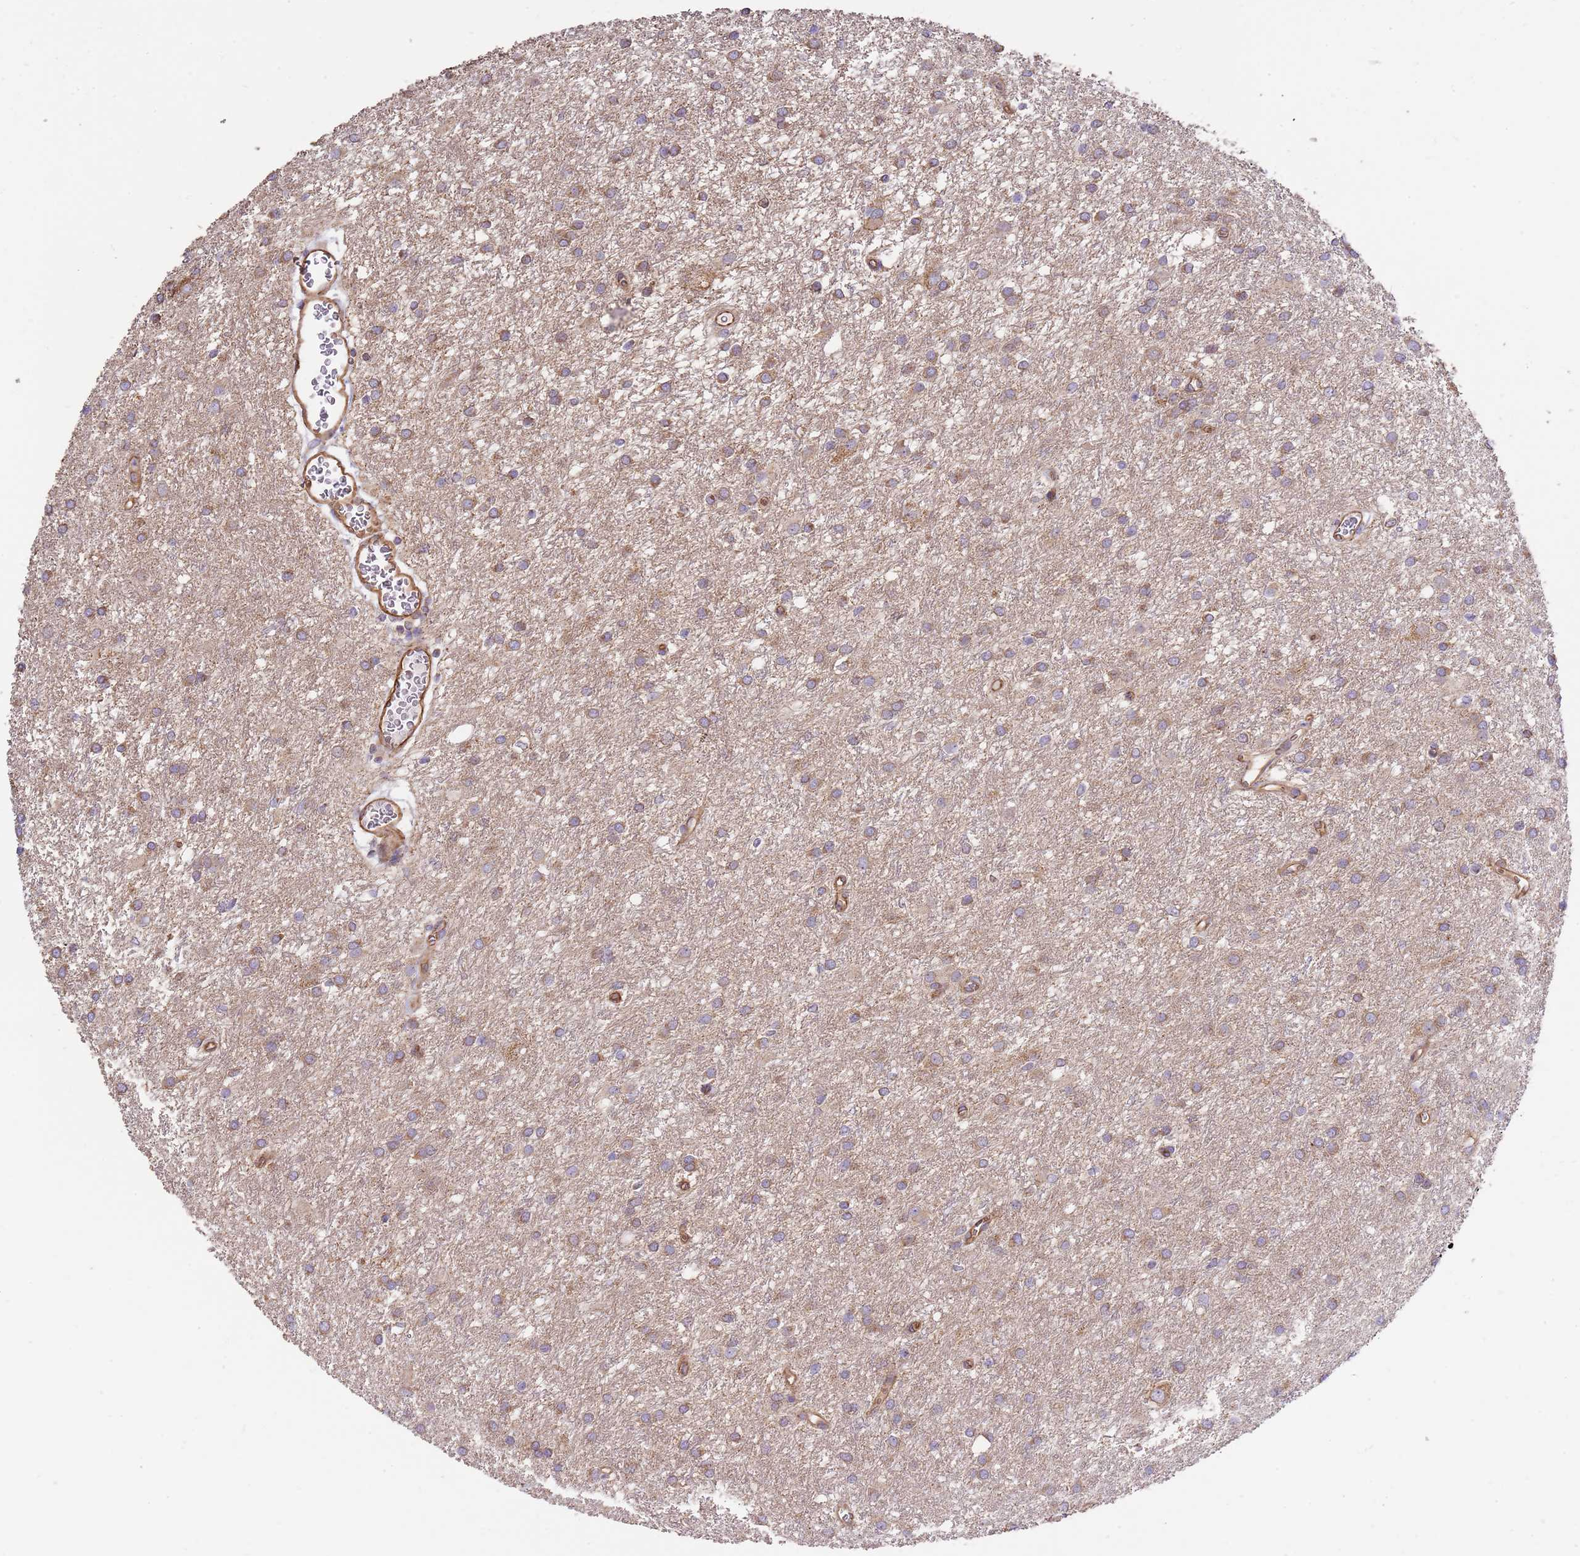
{"staining": {"intensity": "moderate", "quantity": ">75%", "location": "cytoplasmic/membranous"}, "tissue": "glioma", "cell_type": "Tumor cells", "image_type": "cancer", "snomed": [{"axis": "morphology", "description": "Glioma, malignant, High grade"}, {"axis": "topography", "description": "Brain"}], "caption": "High-grade glioma (malignant) stained for a protein (brown) exhibits moderate cytoplasmic/membranous positive staining in approximately >75% of tumor cells.", "gene": "DOCK9", "patient": {"sex": "female", "age": 50}}